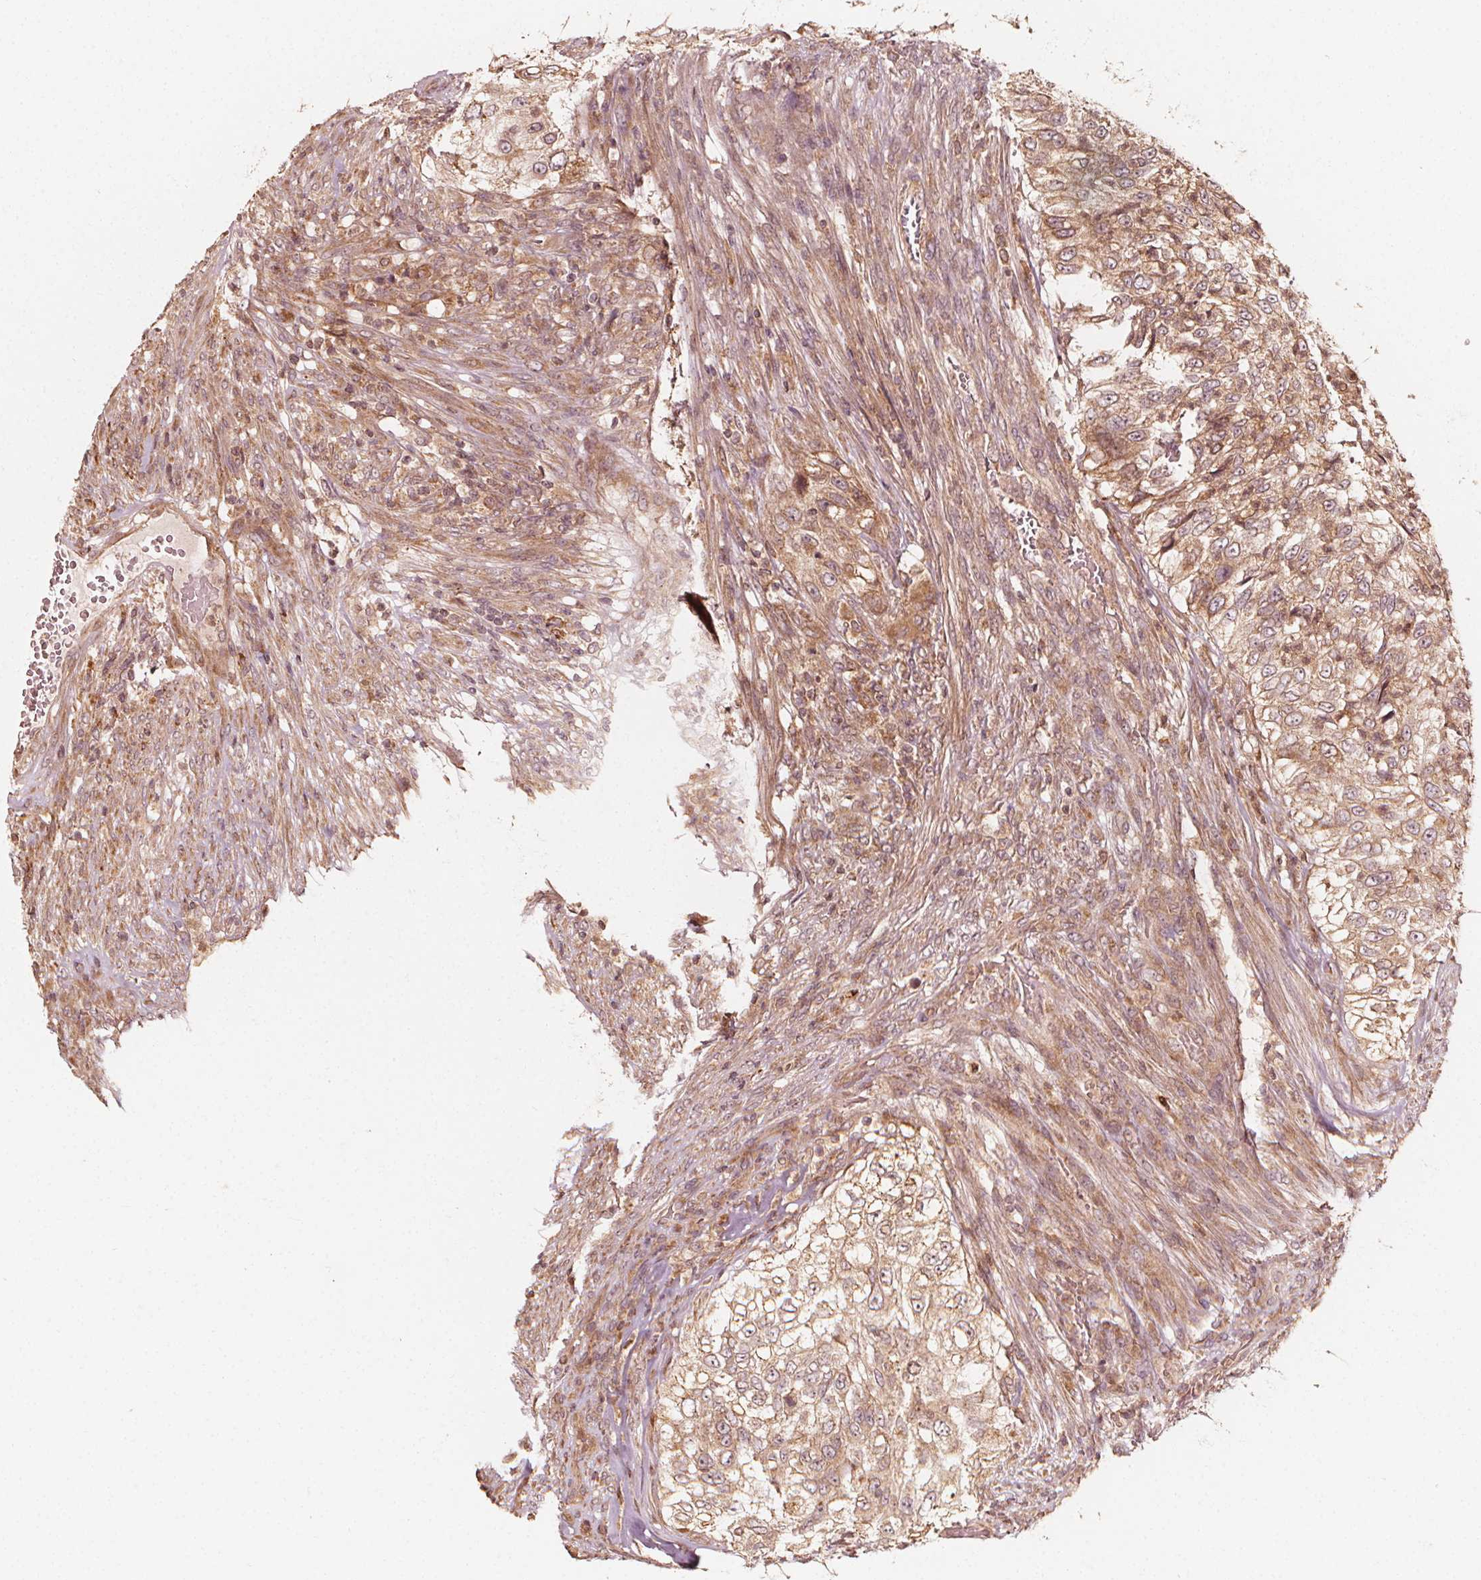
{"staining": {"intensity": "weak", "quantity": ">75%", "location": "cytoplasmic/membranous"}, "tissue": "urothelial cancer", "cell_type": "Tumor cells", "image_type": "cancer", "snomed": [{"axis": "morphology", "description": "Urothelial carcinoma, High grade"}, {"axis": "topography", "description": "Urinary bladder"}], "caption": "This histopathology image reveals immunohistochemistry staining of urothelial cancer, with low weak cytoplasmic/membranous expression in about >75% of tumor cells.", "gene": "NPC1", "patient": {"sex": "female", "age": 60}}